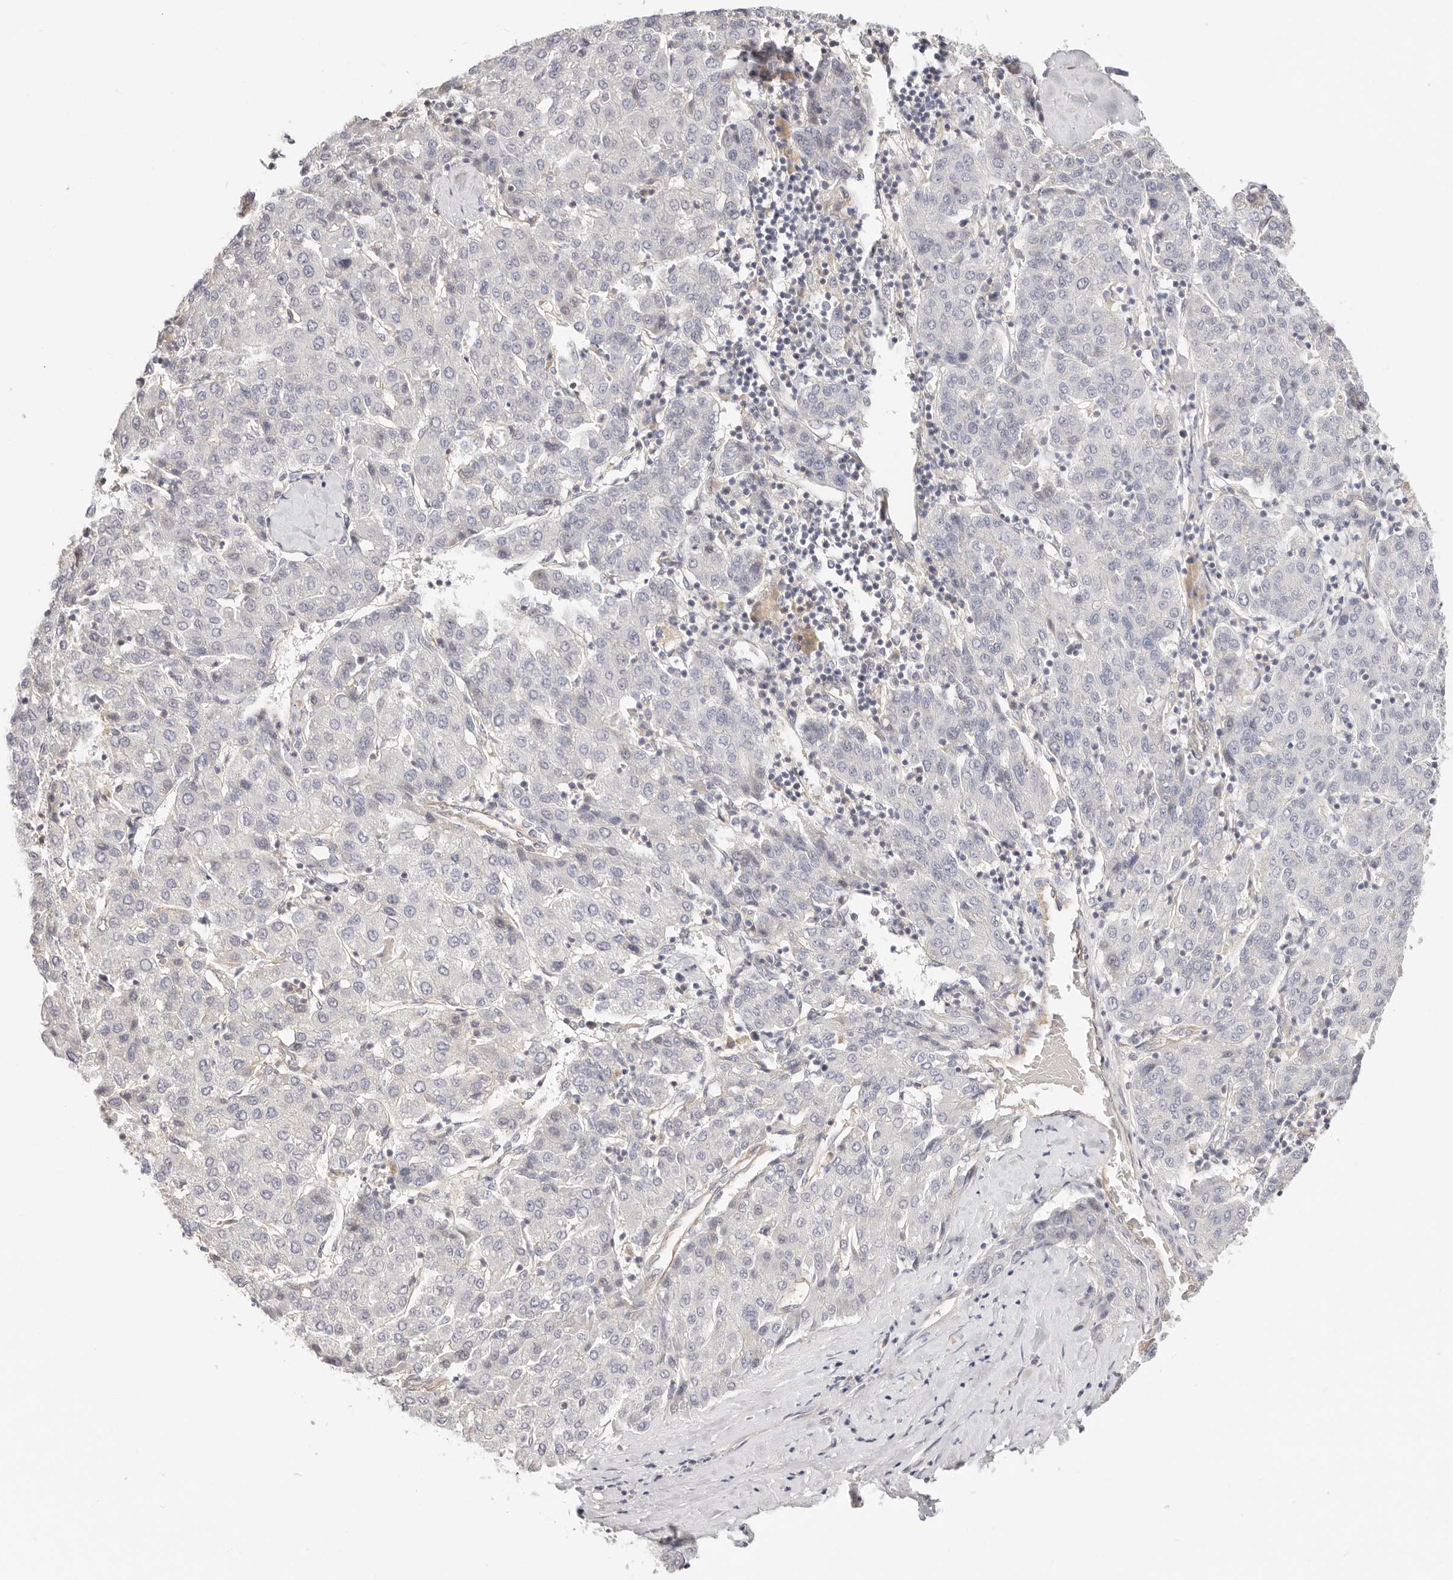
{"staining": {"intensity": "negative", "quantity": "none", "location": "none"}, "tissue": "liver cancer", "cell_type": "Tumor cells", "image_type": "cancer", "snomed": [{"axis": "morphology", "description": "Carcinoma, Hepatocellular, NOS"}, {"axis": "topography", "description": "Liver"}], "caption": "Liver cancer was stained to show a protein in brown. There is no significant positivity in tumor cells.", "gene": "DTNBP1", "patient": {"sex": "male", "age": 65}}